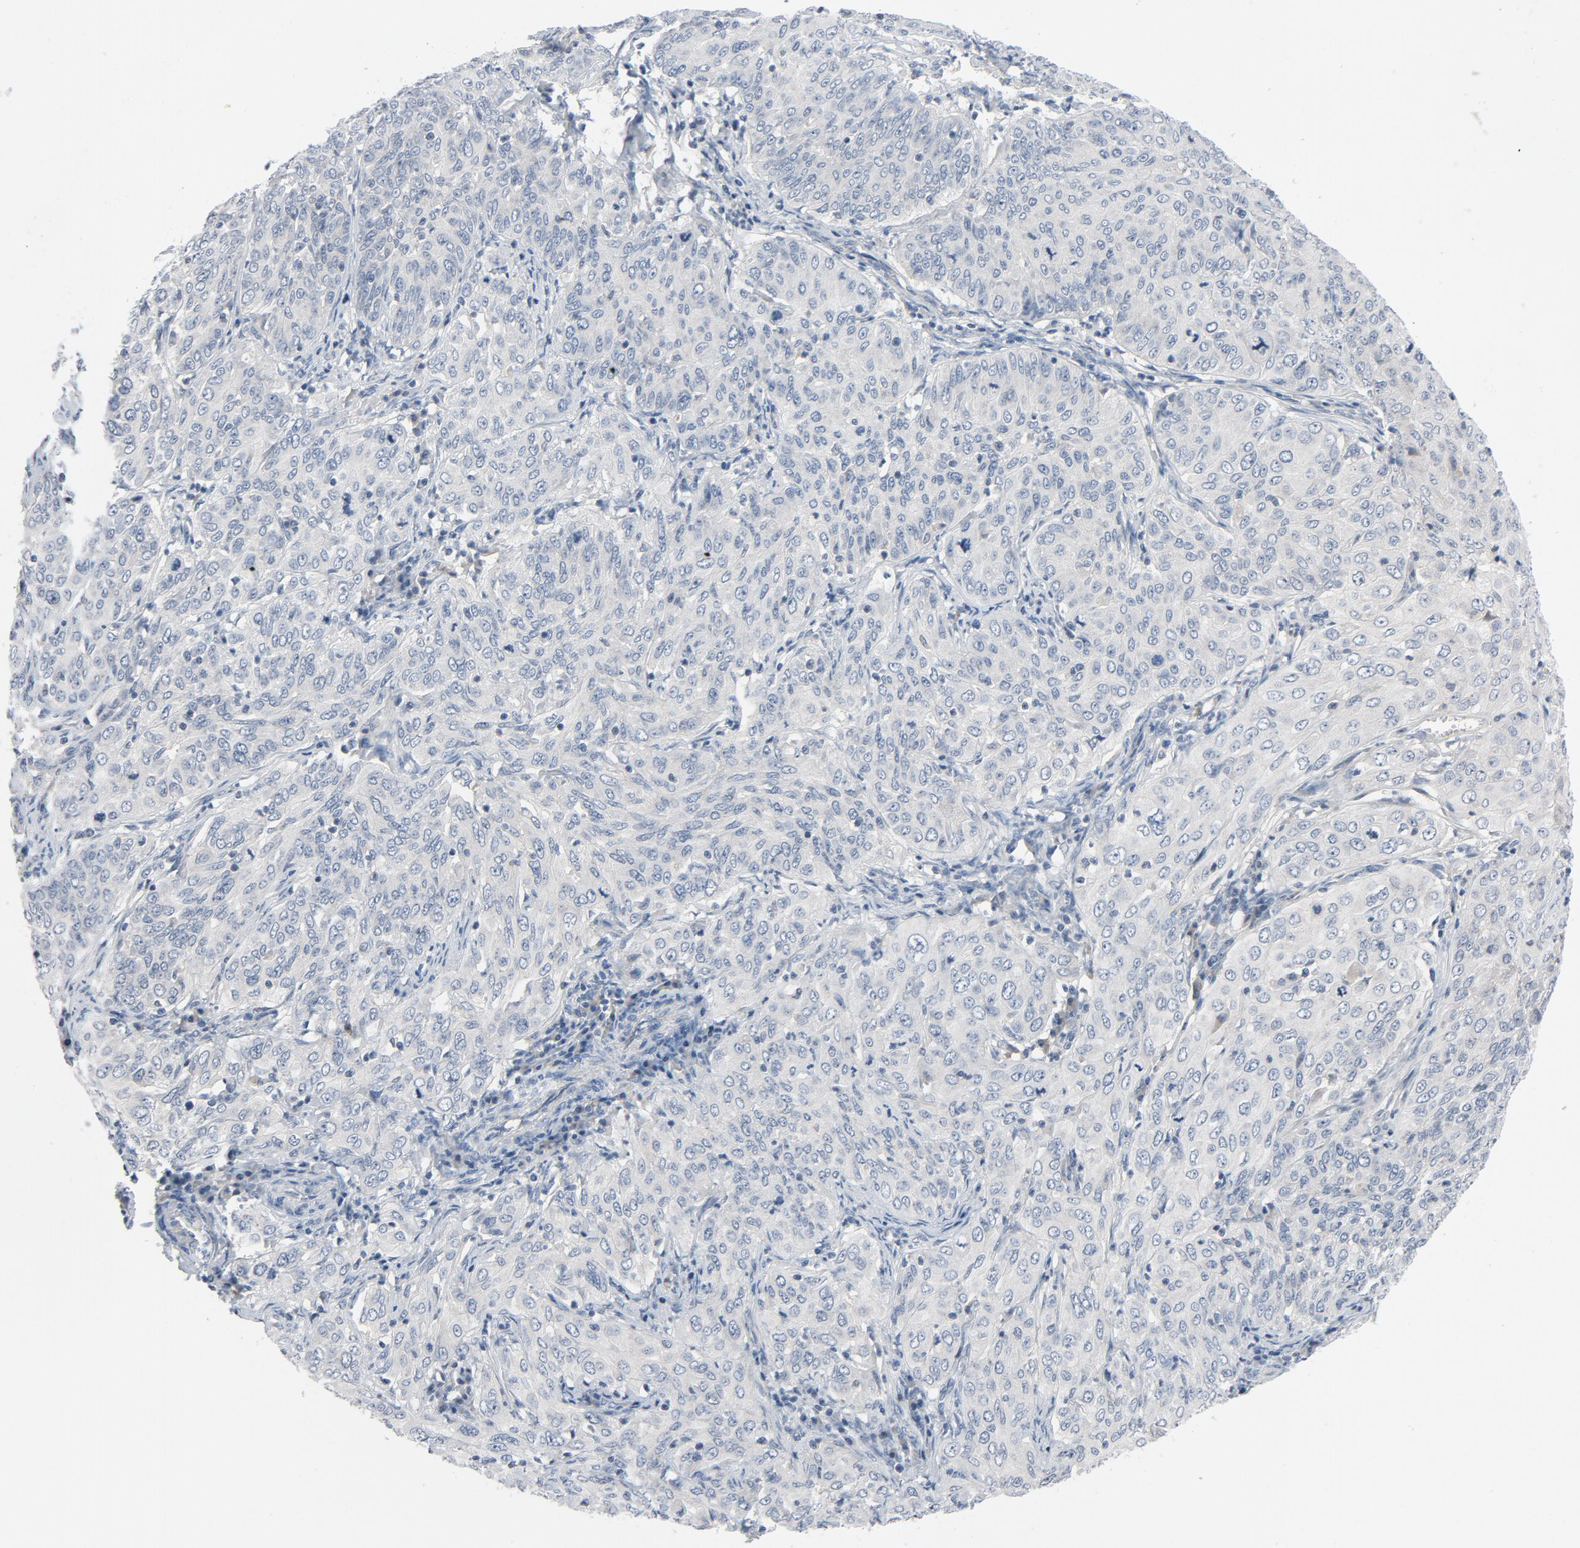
{"staining": {"intensity": "weak", "quantity": ">75%", "location": "cytoplasmic/membranous"}, "tissue": "cervical cancer", "cell_type": "Tumor cells", "image_type": "cancer", "snomed": [{"axis": "morphology", "description": "Squamous cell carcinoma, NOS"}, {"axis": "topography", "description": "Cervix"}], "caption": "Immunohistochemical staining of human cervical squamous cell carcinoma exhibits weak cytoplasmic/membranous protein expression in approximately >75% of tumor cells. The protein of interest is shown in brown color, while the nuclei are stained blue.", "gene": "TSG101", "patient": {"sex": "female", "age": 38}}